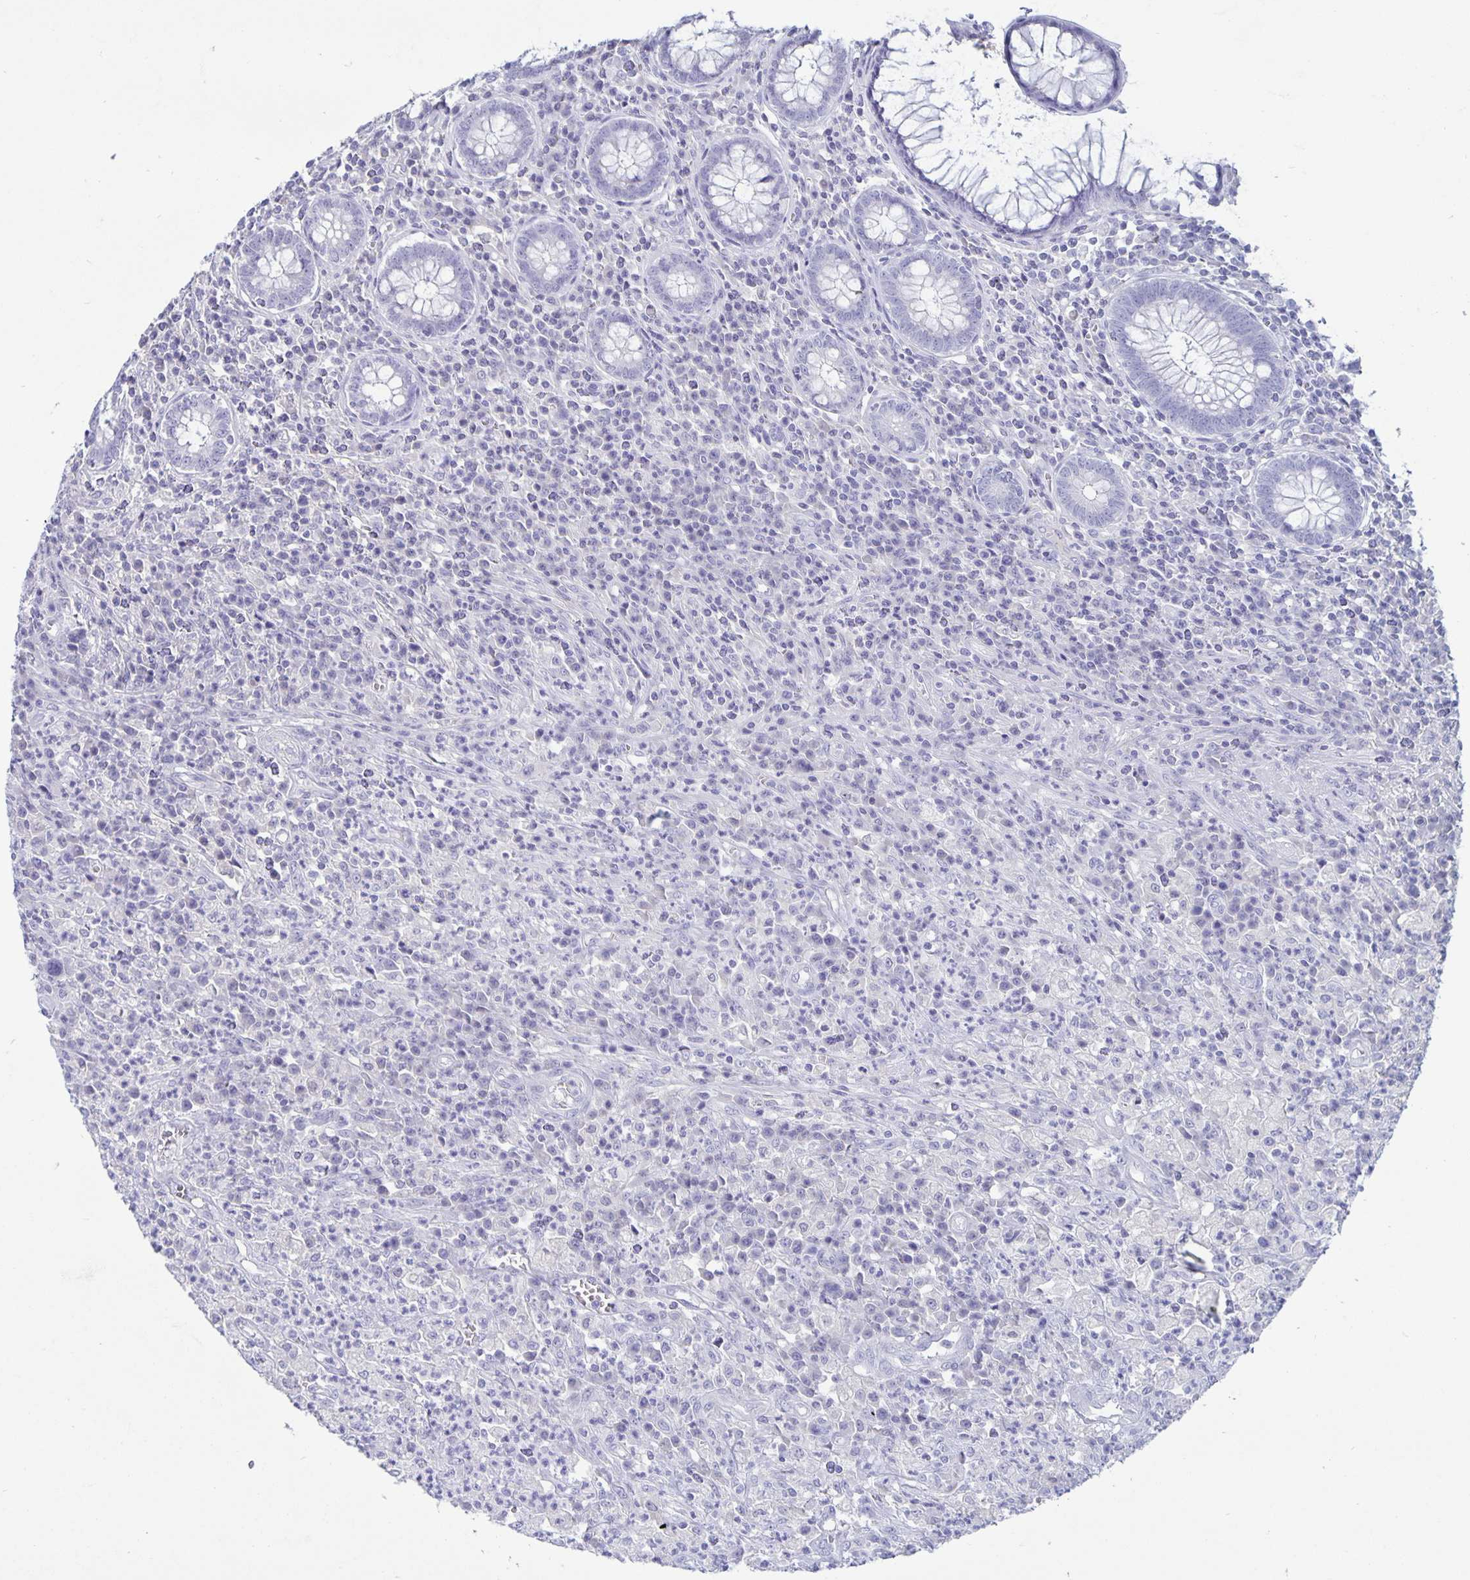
{"staining": {"intensity": "negative", "quantity": "none", "location": "none"}, "tissue": "colorectal cancer", "cell_type": "Tumor cells", "image_type": "cancer", "snomed": [{"axis": "morphology", "description": "Normal tissue, NOS"}, {"axis": "morphology", "description": "Adenocarcinoma, NOS"}, {"axis": "topography", "description": "Colon"}], "caption": "This is an immunohistochemistry (IHC) photomicrograph of human colorectal cancer. There is no expression in tumor cells.", "gene": "BPIFA3", "patient": {"sex": "male", "age": 65}}